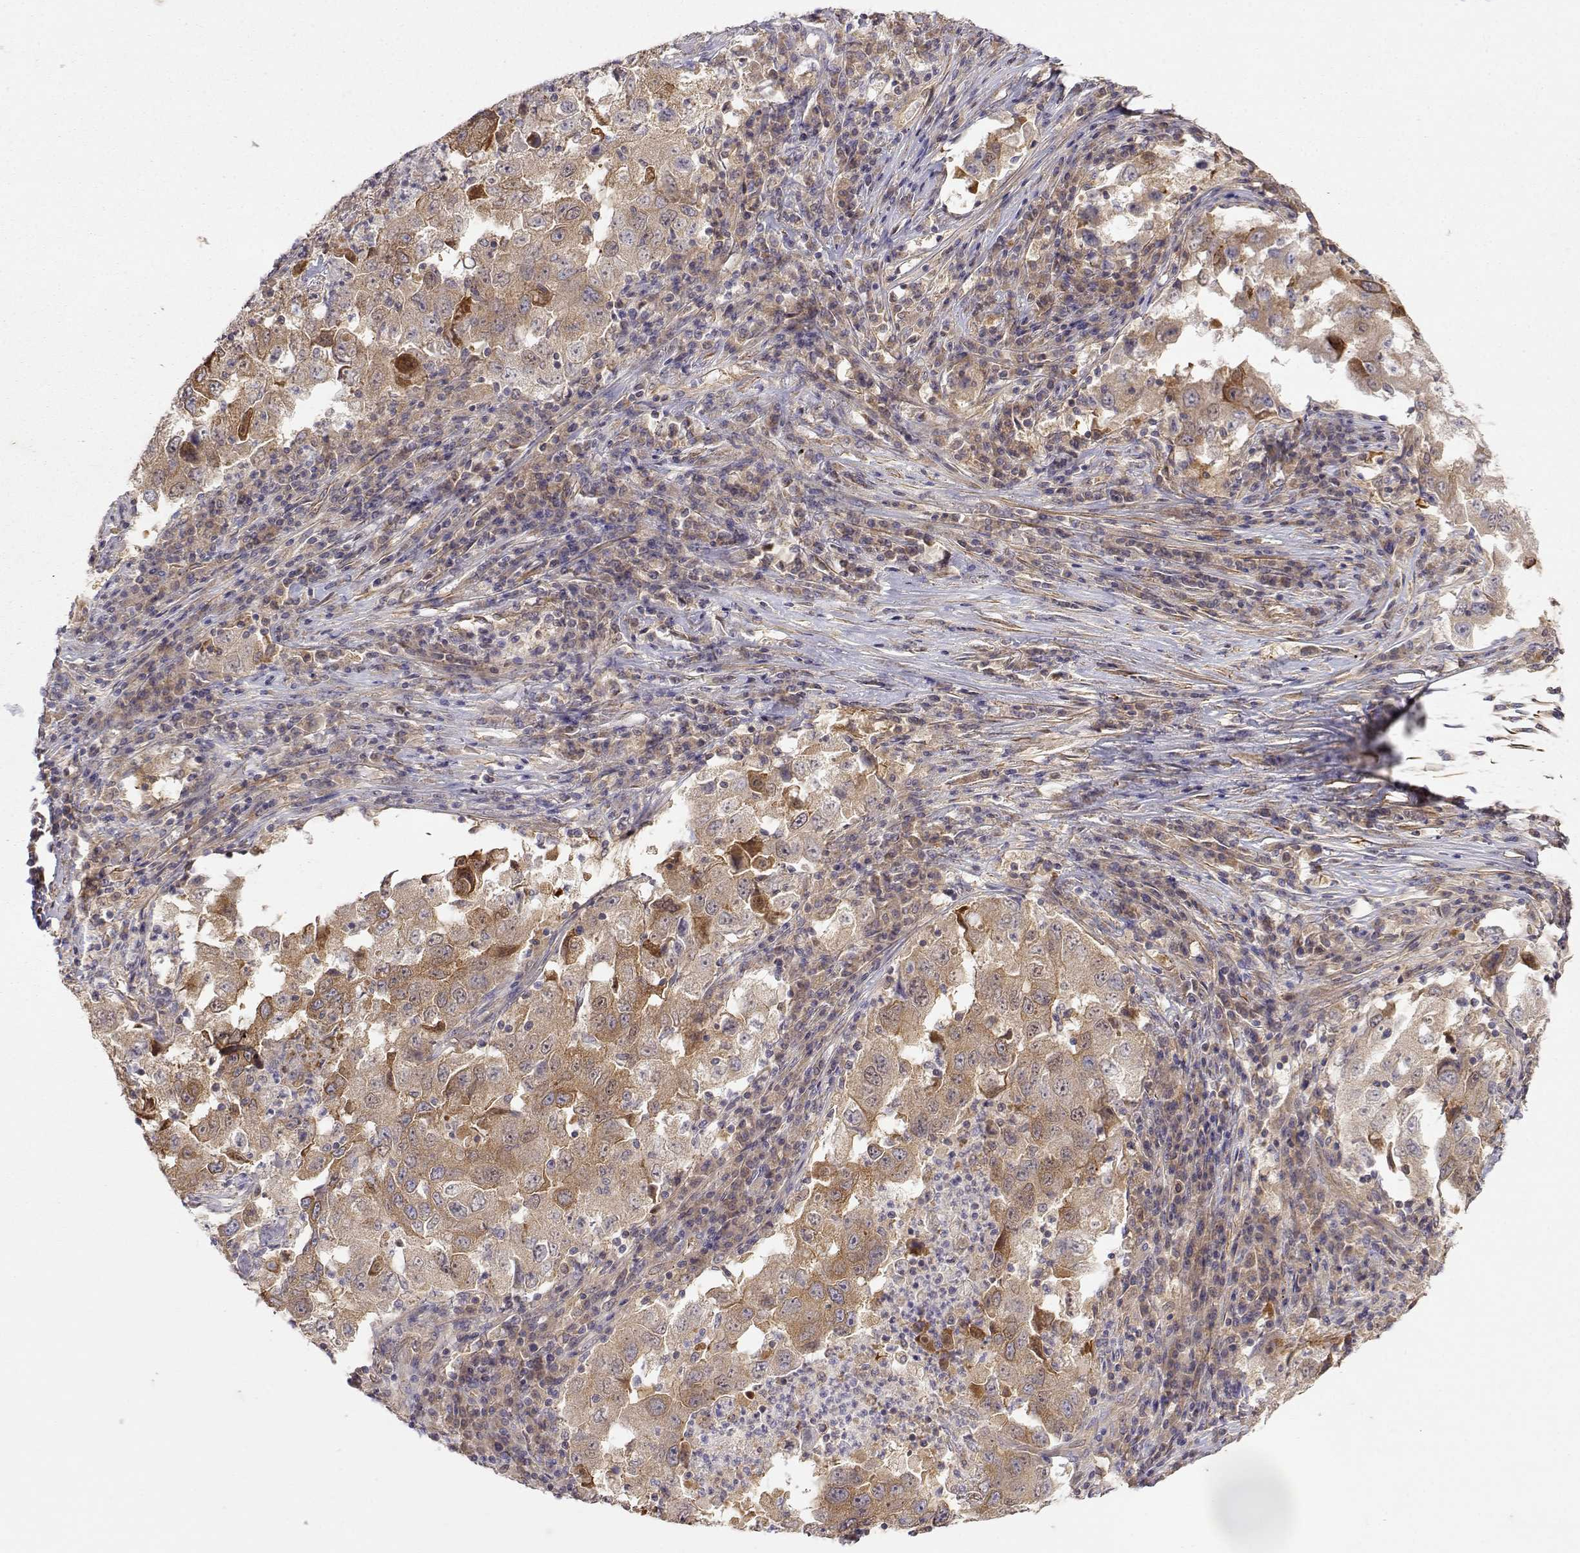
{"staining": {"intensity": "moderate", "quantity": ">75%", "location": "cytoplasmic/membranous"}, "tissue": "lung cancer", "cell_type": "Tumor cells", "image_type": "cancer", "snomed": [{"axis": "morphology", "description": "Adenocarcinoma, NOS"}, {"axis": "topography", "description": "Lung"}], "caption": "High-power microscopy captured an immunohistochemistry (IHC) image of lung cancer (adenocarcinoma), revealing moderate cytoplasmic/membranous expression in approximately >75% of tumor cells. The staining was performed using DAB (3,3'-diaminobenzidine), with brown indicating positive protein expression. Nuclei are stained blue with hematoxylin.", "gene": "PAIP1", "patient": {"sex": "male", "age": 73}}